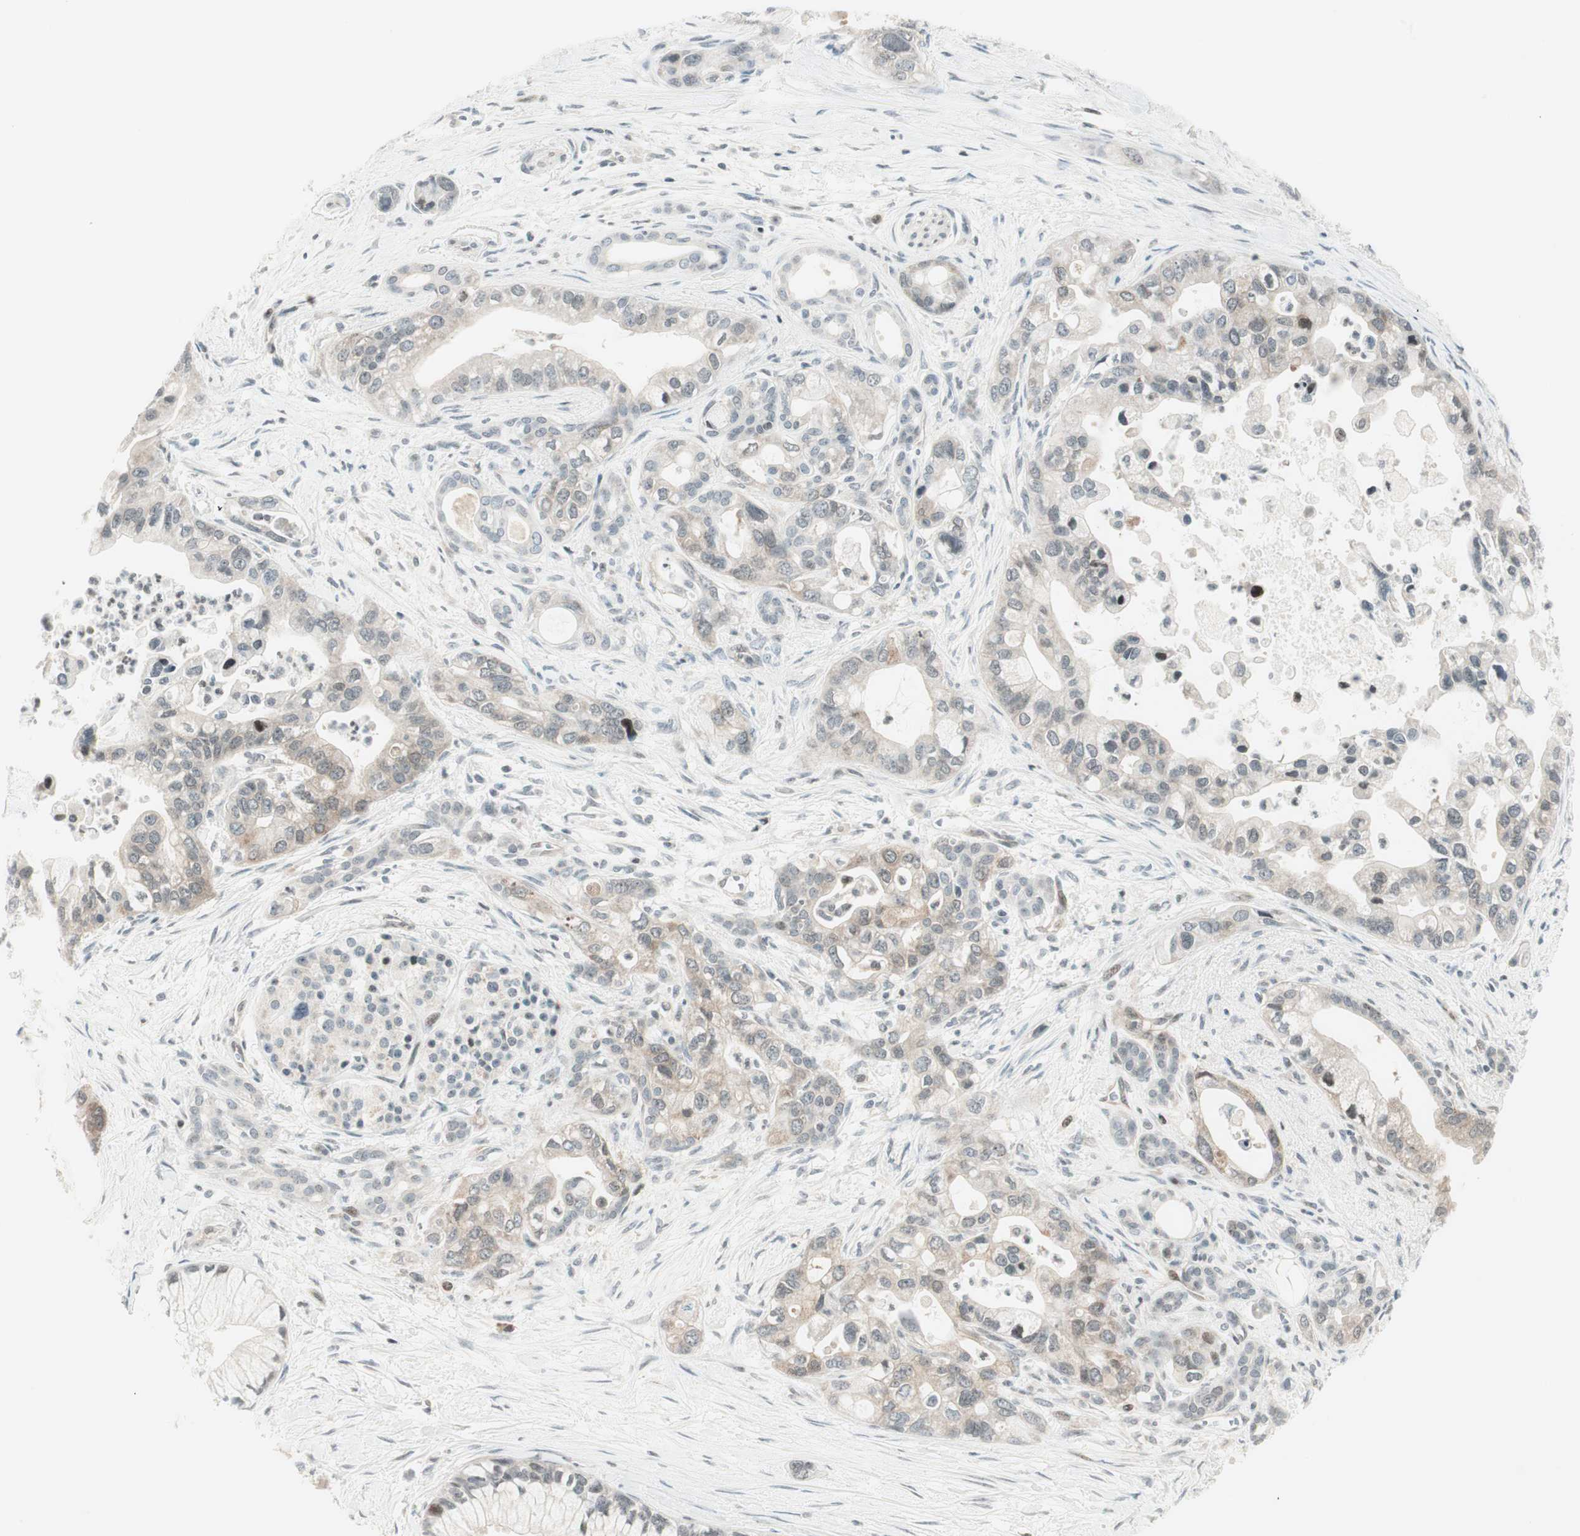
{"staining": {"intensity": "negative", "quantity": "none", "location": "none"}, "tissue": "pancreatic cancer", "cell_type": "Tumor cells", "image_type": "cancer", "snomed": [{"axis": "morphology", "description": "Adenocarcinoma, NOS"}, {"axis": "topography", "description": "Pancreas"}], "caption": "Immunohistochemistry of human pancreatic adenocarcinoma exhibits no positivity in tumor cells.", "gene": "TPT1", "patient": {"sex": "male", "age": 70}}